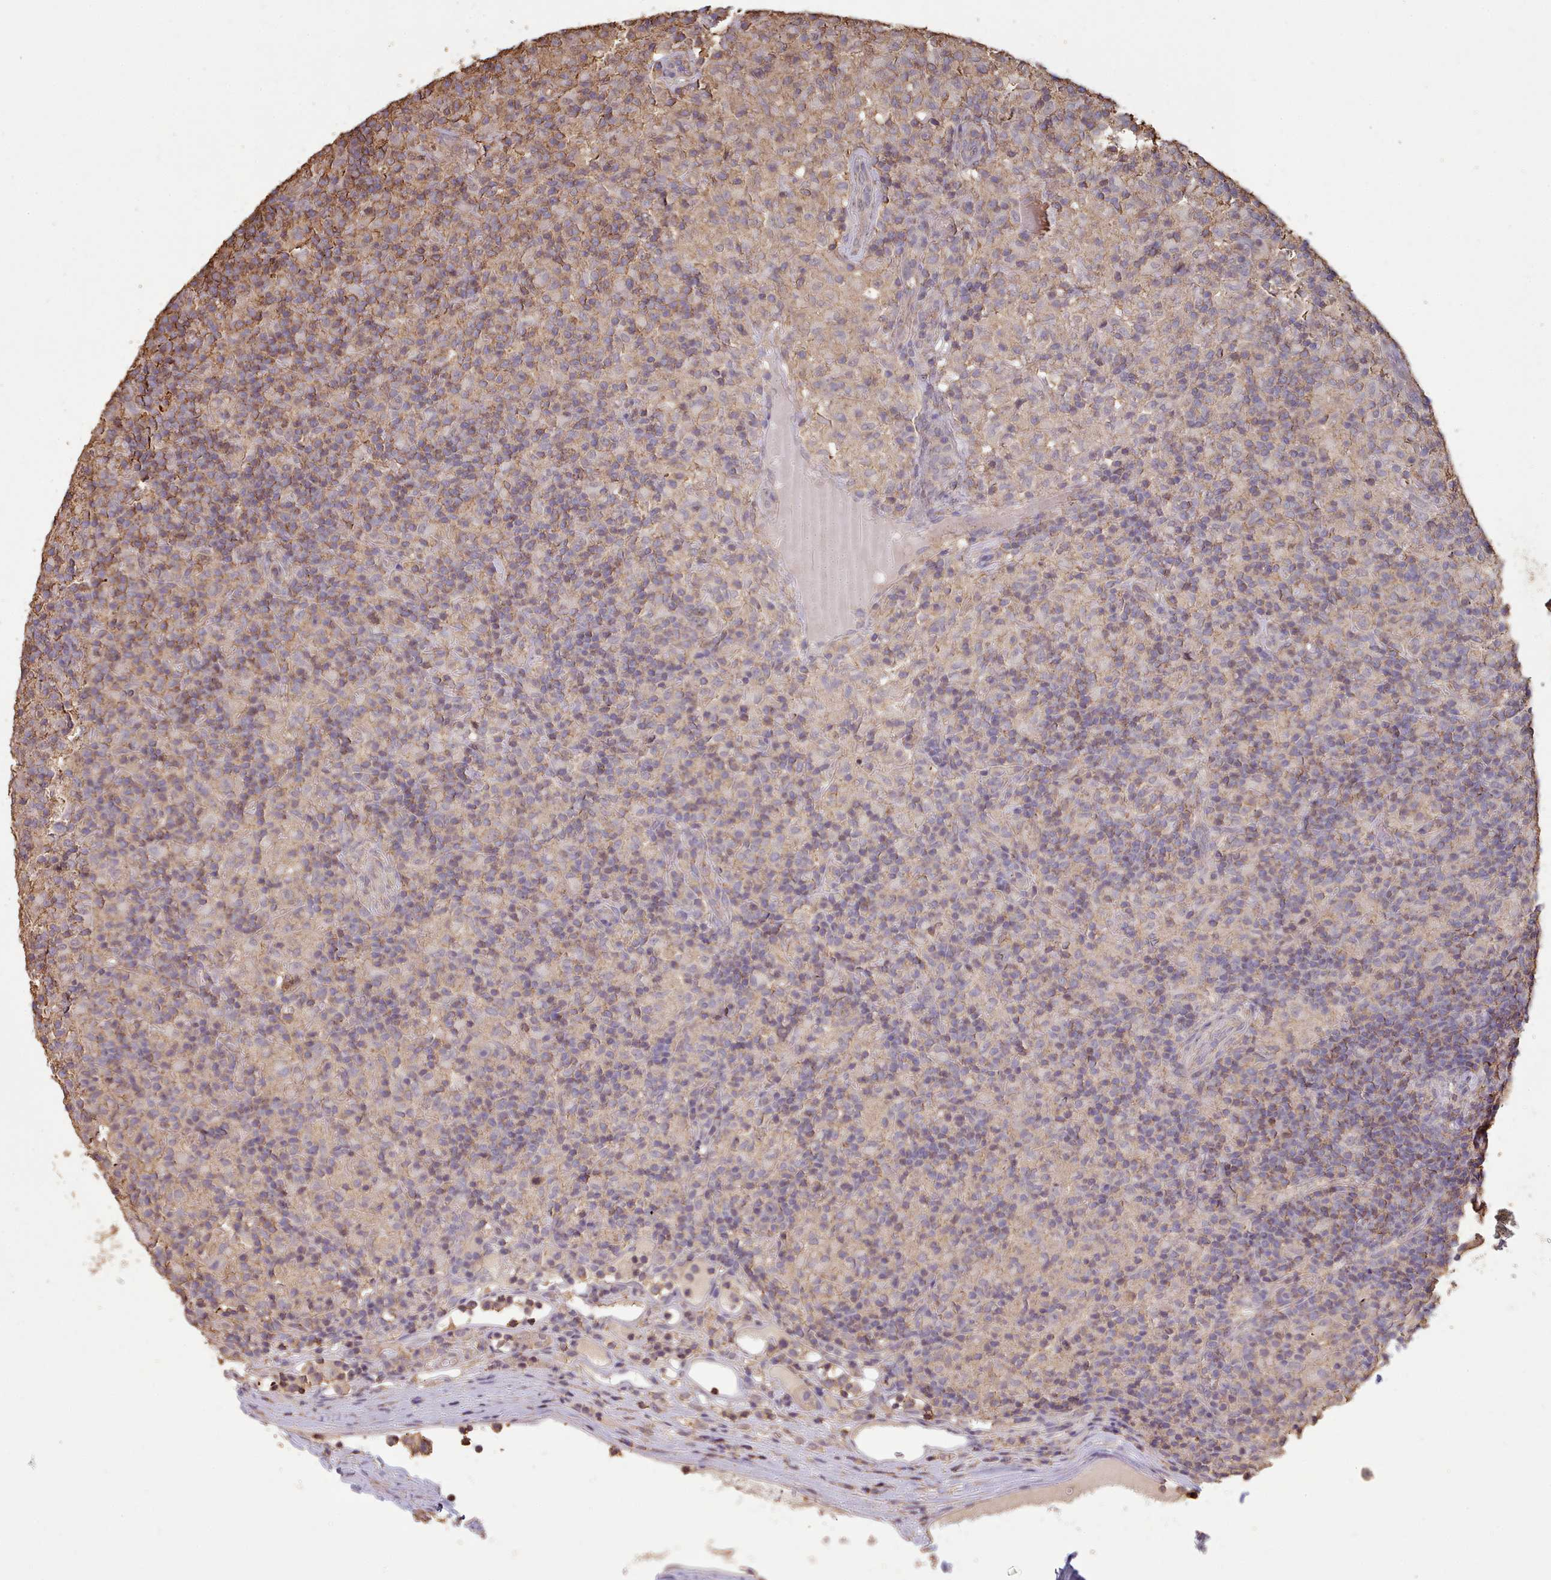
{"staining": {"intensity": "negative", "quantity": "none", "location": "none"}, "tissue": "lymphoma", "cell_type": "Tumor cells", "image_type": "cancer", "snomed": [{"axis": "morphology", "description": "Hodgkin's disease, NOS"}, {"axis": "topography", "description": "Lymph node"}], "caption": "DAB immunohistochemical staining of human Hodgkin's disease displays no significant expression in tumor cells.", "gene": "METRN", "patient": {"sex": "male", "age": 70}}